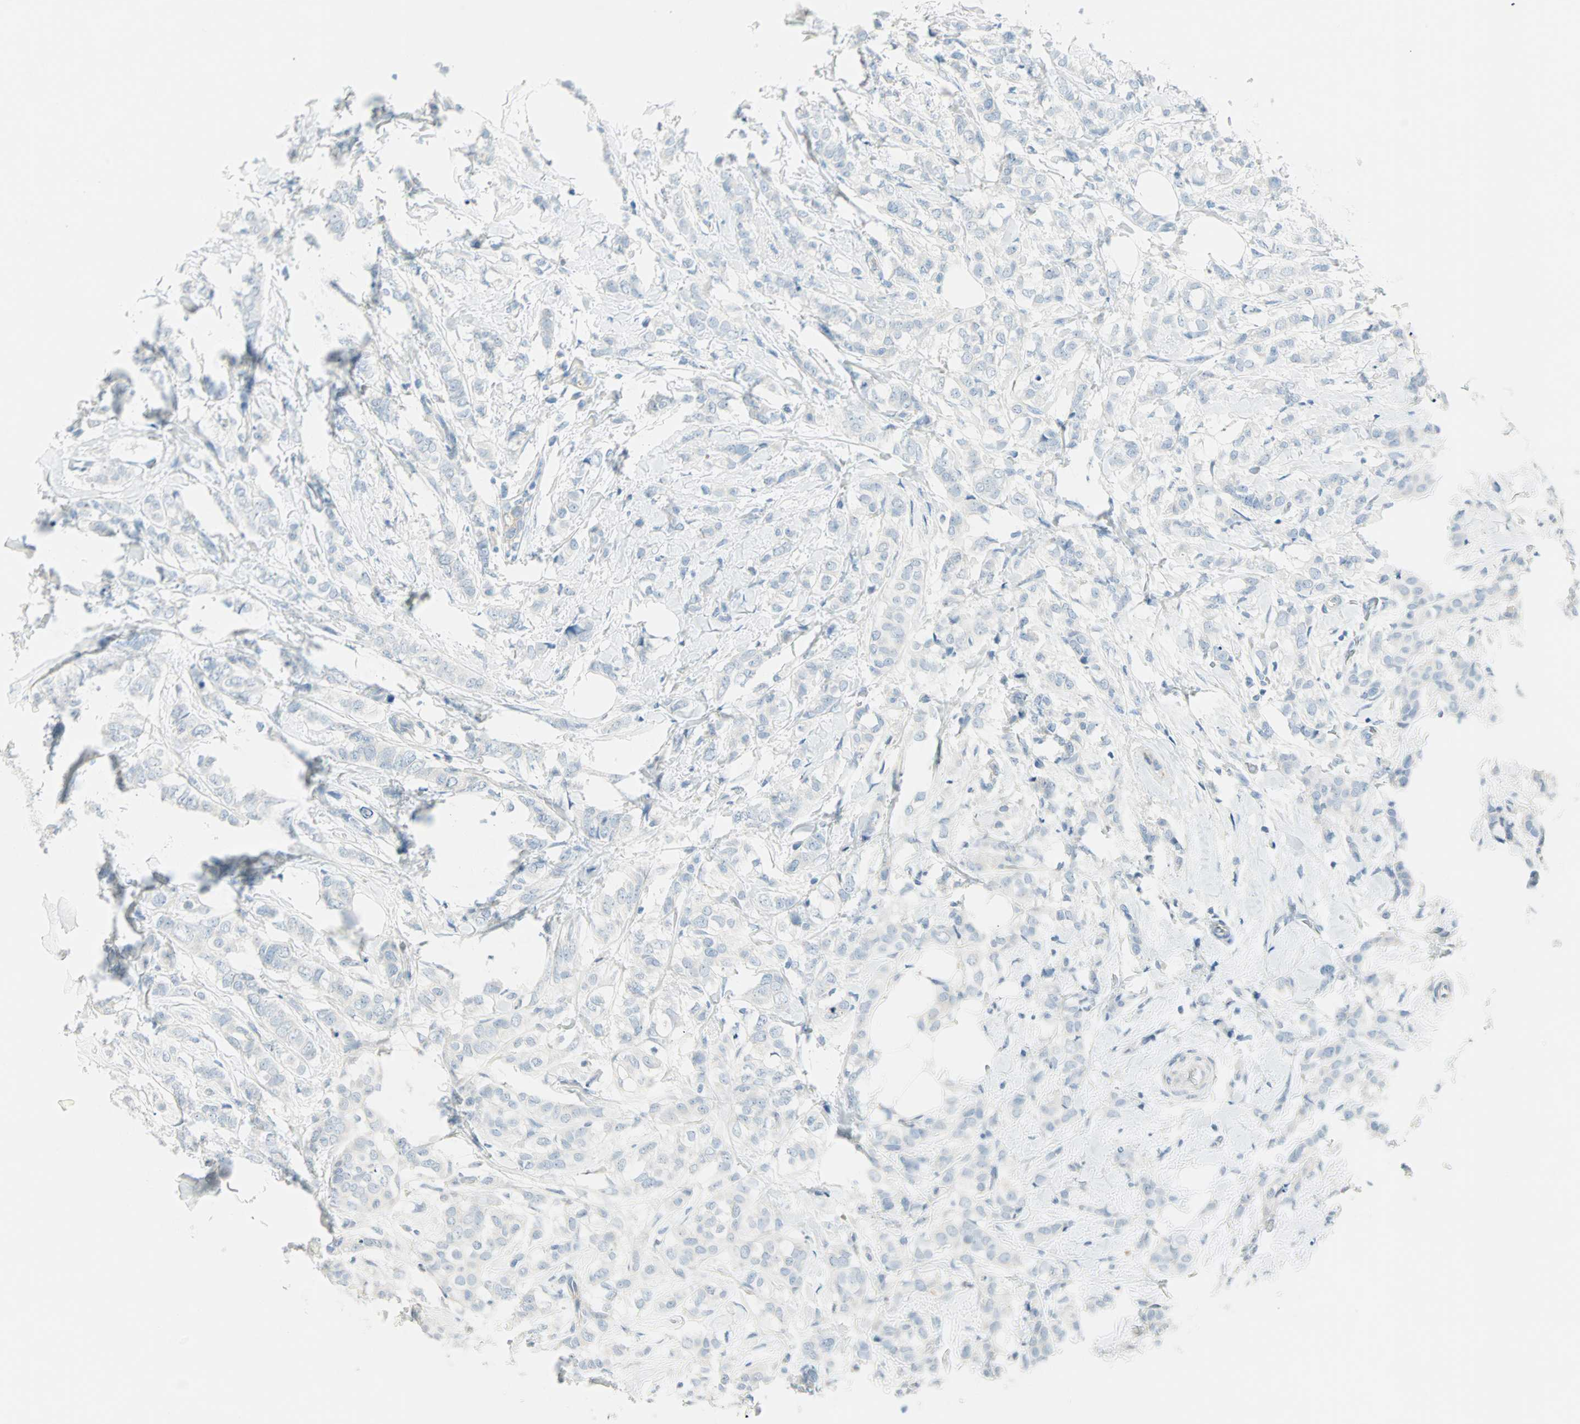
{"staining": {"intensity": "negative", "quantity": "none", "location": "none"}, "tissue": "breast cancer", "cell_type": "Tumor cells", "image_type": "cancer", "snomed": [{"axis": "morphology", "description": "Lobular carcinoma"}, {"axis": "topography", "description": "Breast"}], "caption": "Tumor cells are negative for protein expression in human breast cancer.", "gene": "SULT1C2", "patient": {"sex": "female", "age": 60}}